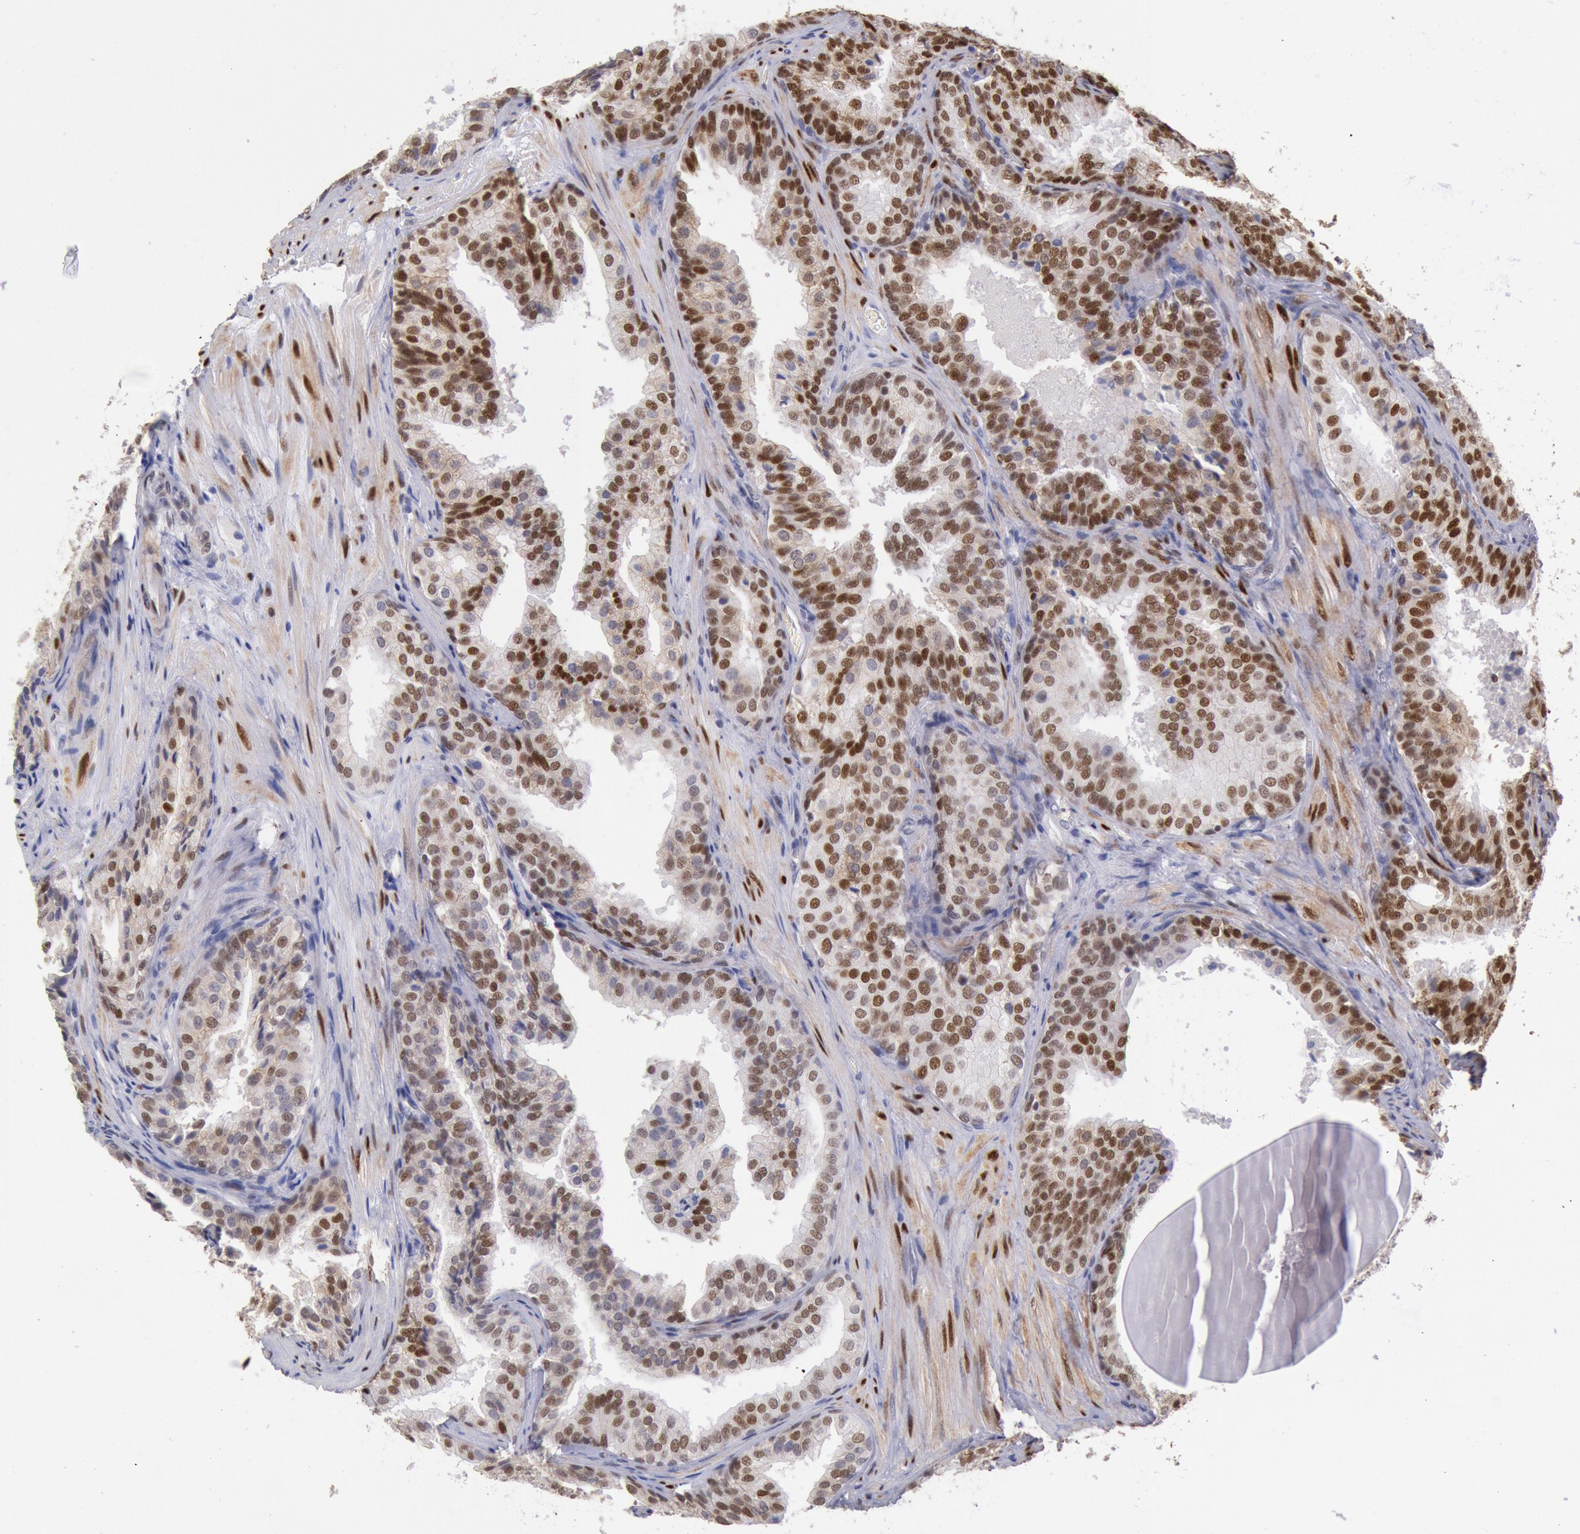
{"staining": {"intensity": "moderate", "quantity": ">75%", "location": "cytoplasmic/membranous,nuclear"}, "tissue": "prostate cancer", "cell_type": "Tumor cells", "image_type": "cancer", "snomed": [{"axis": "morphology", "description": "Adenocarcinoma, Low grade"}, {"axis": "topography", "description": "Prostate"}], "caption": "Prostate cancer stained with a protein marker reveals moderate staining in tumor cells.", "gene": "RPS6KA5", "patient": {"sex": "male", "age": 69}}